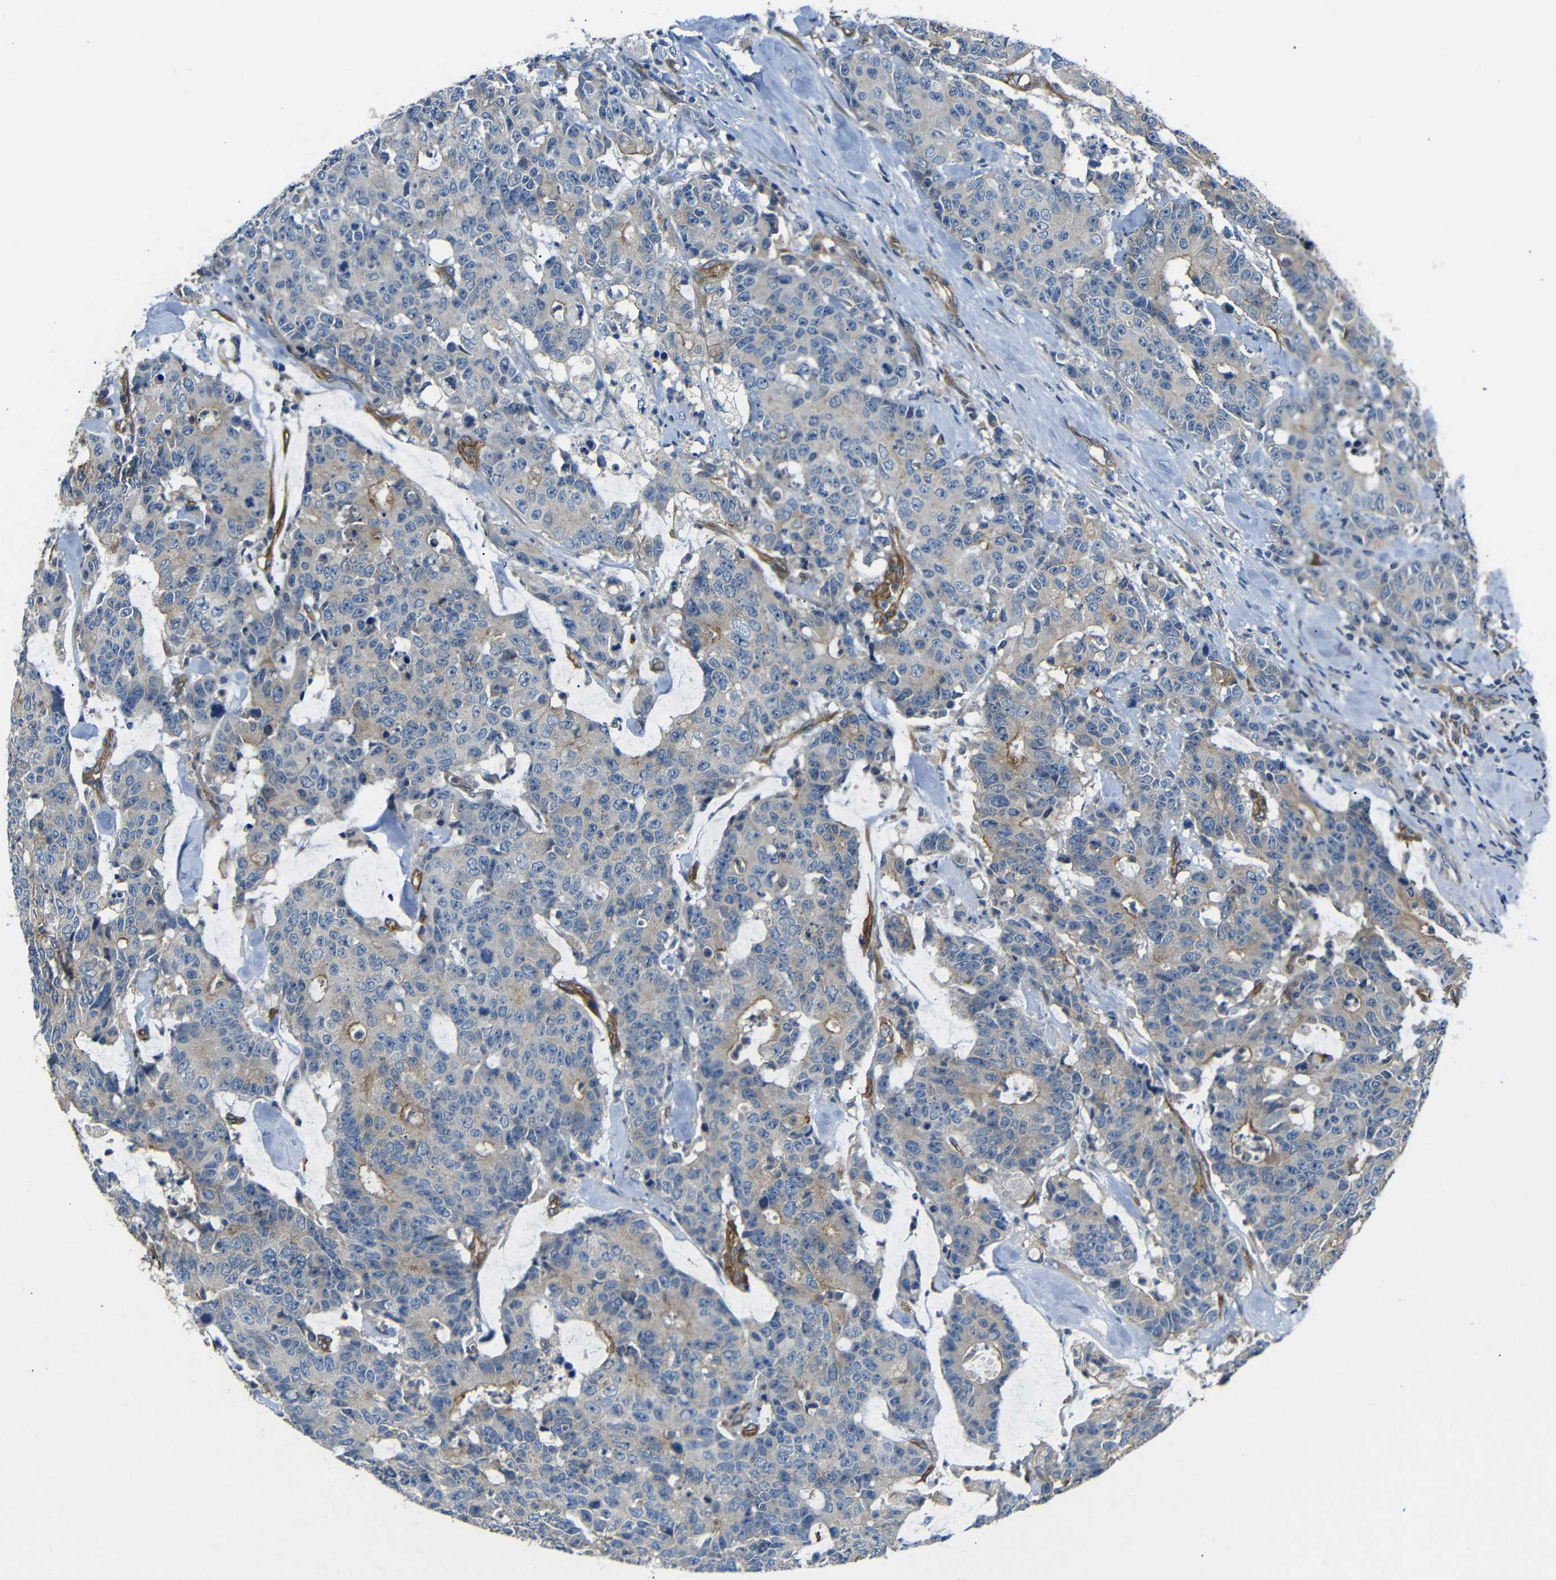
{"staining": {"intensity": "moderate", "quantity": "25%-75%", "location": "cytoplasmic/membranous"}, "tissue": "colorectal cancer", "cell_type": "Tumor cells", "image_type": "cancer", "snomed": [{"axis": "morphology", "description": "Adenocarcinoma, NOS"}, {"axis": "topography", "description": "Colon"}], "caption": "Immunohistochemical staining of colorectal cancer reveals medium levels of moderate cytoplasmic/membranous protein positivity in about 25%-75% of tumor cells.", "gene": "MYO1B", "patient": {"sex": "female", "age": 86}}